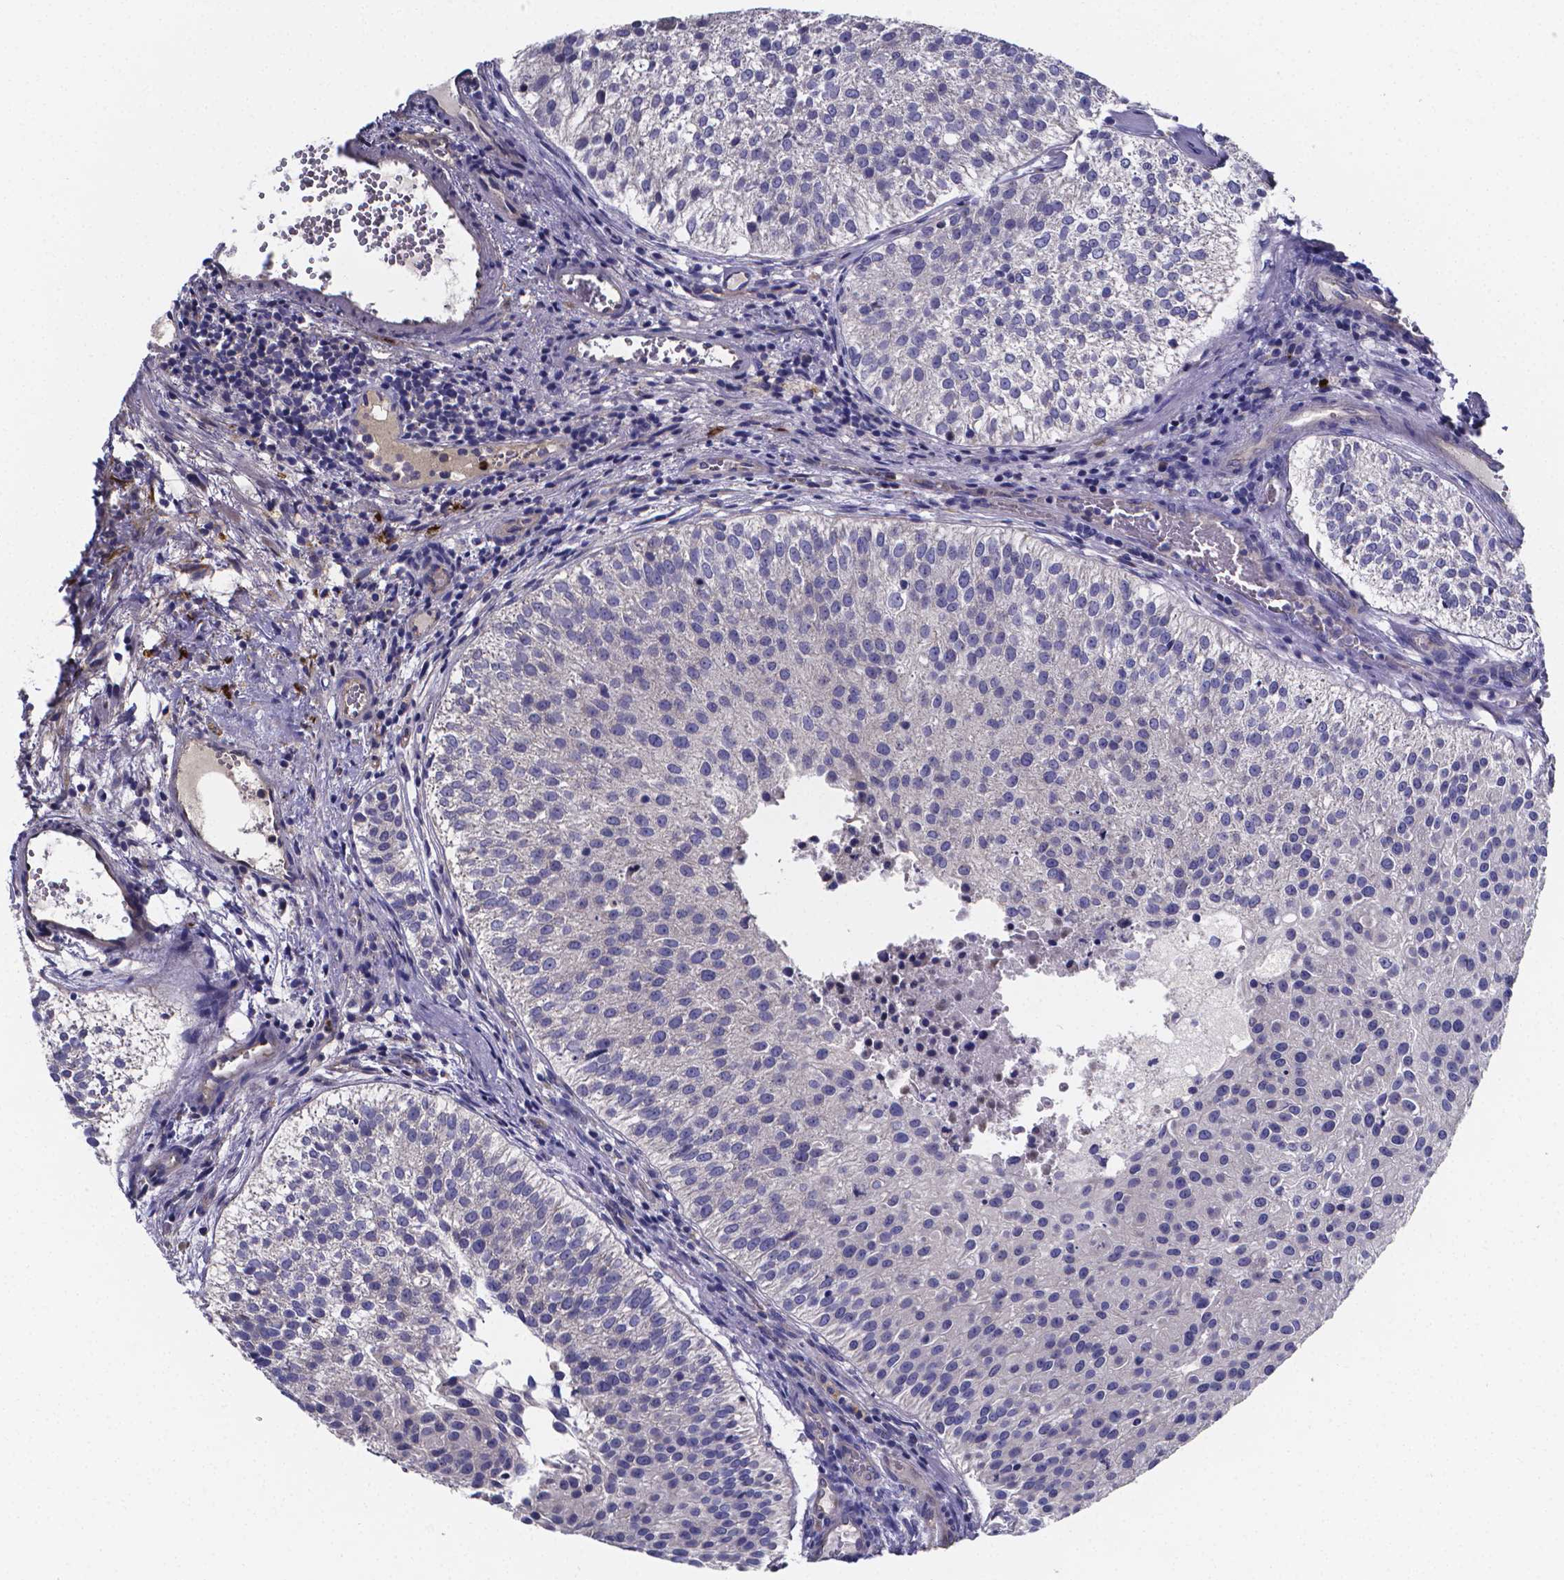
{"staining": {"intensity": "negative", "quantity": "none", "location": "none"}, "tissue": "urothelial cancer", "cell_type": "Tumor cells", "image_type": "cancer", "snomed": [{"axis": "morphology", "description": "Urothelial carcinoma, Low grade"}, {"axis": "topography", "description": "Urinary bladder"}], "caption": "Micrograph shows no significant protein positivity in tumor cells of urothelial carcinoma (low-grade).", "gene": "SFRP4", "patient": {"sex": "female", "age": 87}}